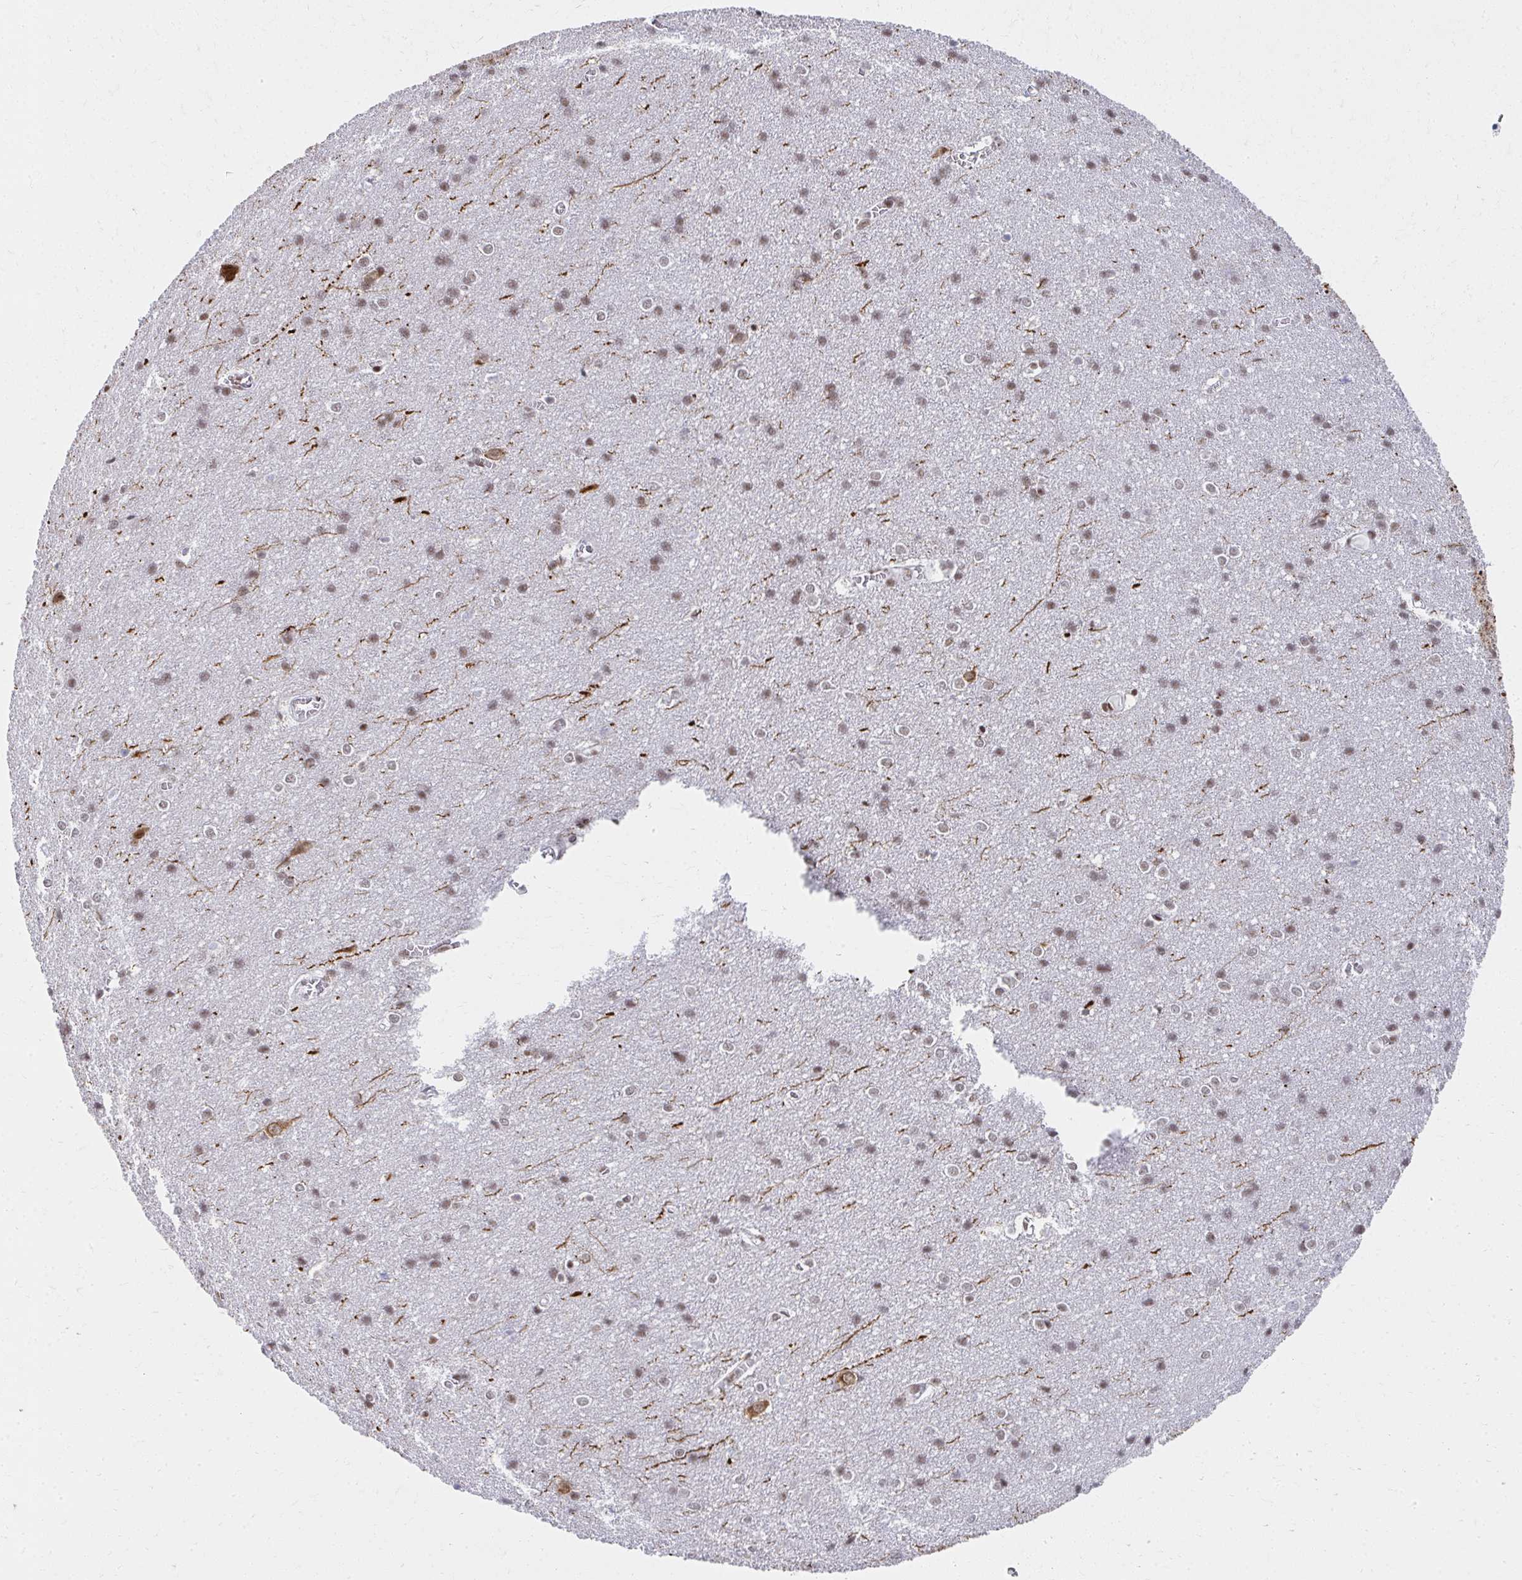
{"staining": {"intensity": "weak", "quantity": "<25%", "location": "cytoplasmic/membranous"}, "tissue": "cerebral cortex", "cell_type": "Endothelial cells", "image_type": "normal", "snomed": [{"axis": "morphology", "description": "Normal tissue, NOS"}, {"axis": "topography", "description": "Cerebral cortex"}], "caption": "An immunohistochemistry (IHC) micrograph of benign cerebral cortex is shown. There is no staining in endothelial cells of cerebral cortex.", "gene": "CREBBP", "patient": {"sex": "male", "age": 37}}